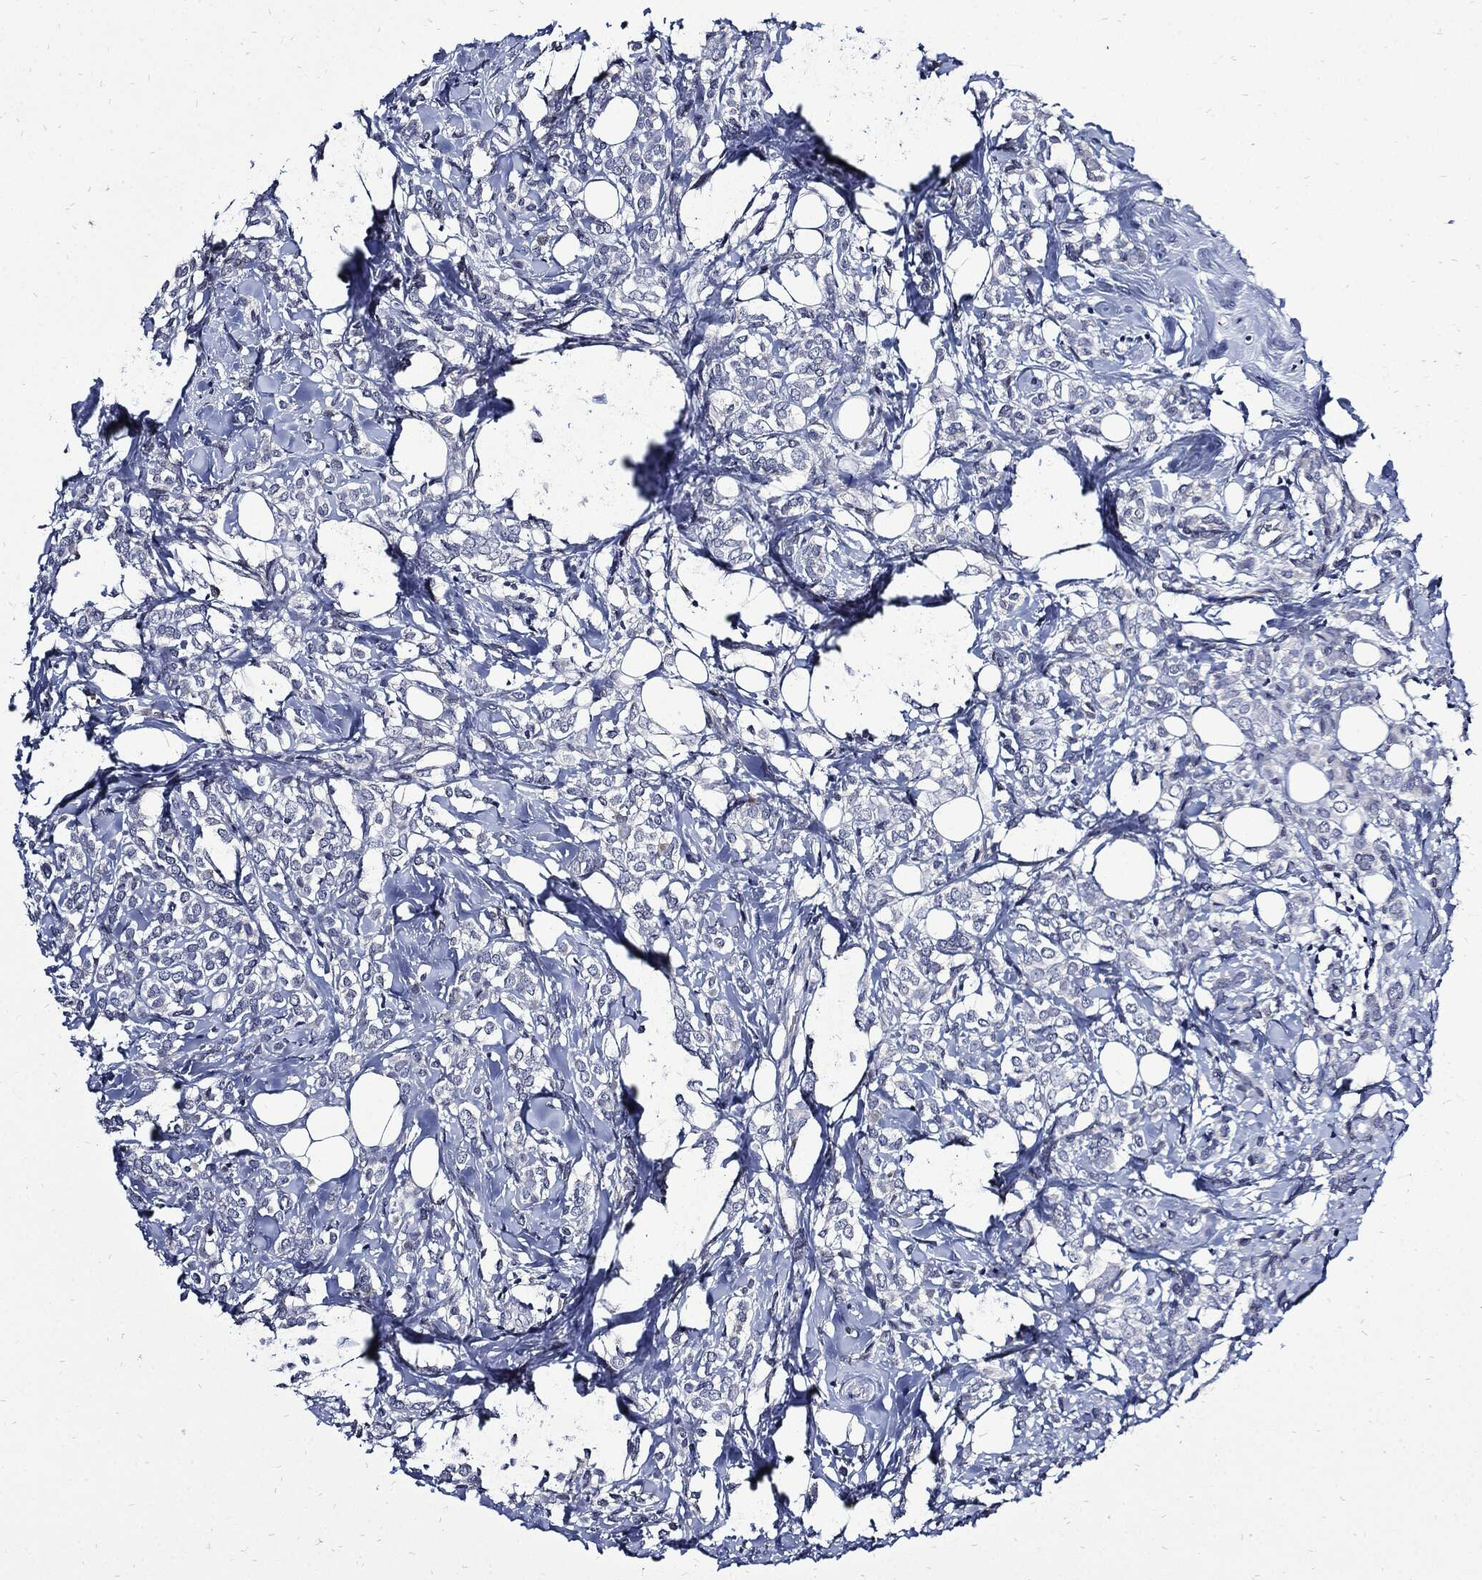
{"staining": {"intensity": "negative", "quantity": "none", "location": "none"}, "tissue": "breast cancer", "cell_type": "Tumor cells", "image_type": "cancer", "snomed": [{"axis": "morphology", "description": "Lobular carcinoma"}, {"axis": "topography", "description": "Breast"}], "caption": "A high-resolution histopathology image shows IHC staining of breast cancer (lobular carcinoma), which reveals no significant staining in tumor cells.", "gene": "CPE", "patient": {"sex": "female", "age": 49}}